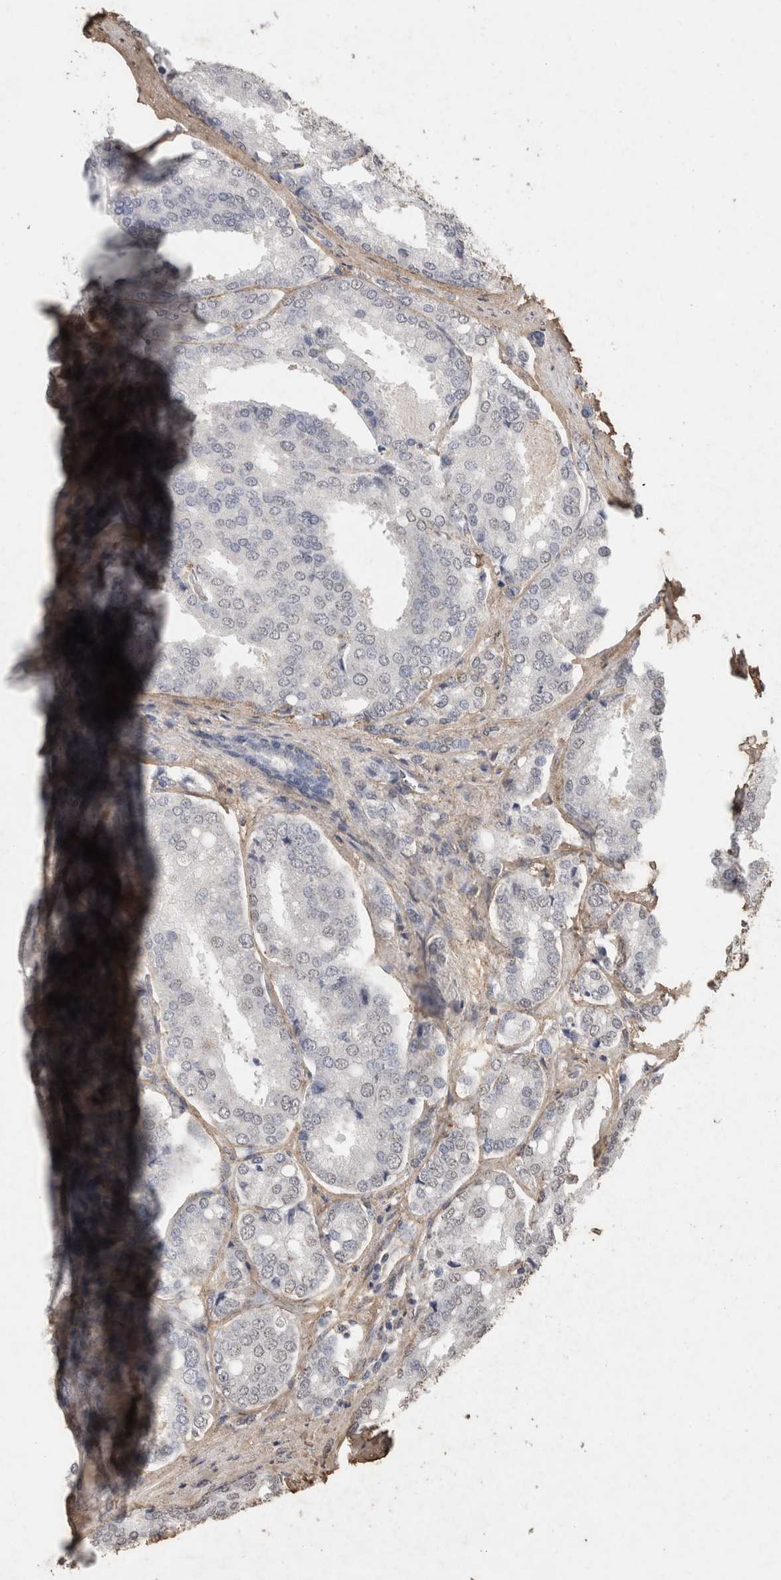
{"staining": {"intensity": "negative", "quantity": "none", "location": "none"}, "tissue": "prostate cancer", "cell_type": "Tumor cells", "image_type": "cancer", "snomed": [{"axis": "morphology", "description": "Adenocarcinoma, High grade"}, {"axis": "topography", "description": "Prostate"}], "caption": "Tumor cells are negative for protein expression in human adenocarcinoma (high-grade) (prostate). The staining was performed using DAB (3,3'-diaminobenzidine) to visualize the protein expression in brown, while the nuclei were stained in blue with hematoxylin (Magnification: 20x).", "gene": "C1QTNF5", "patient": {"sex": "male", "age": 50}}